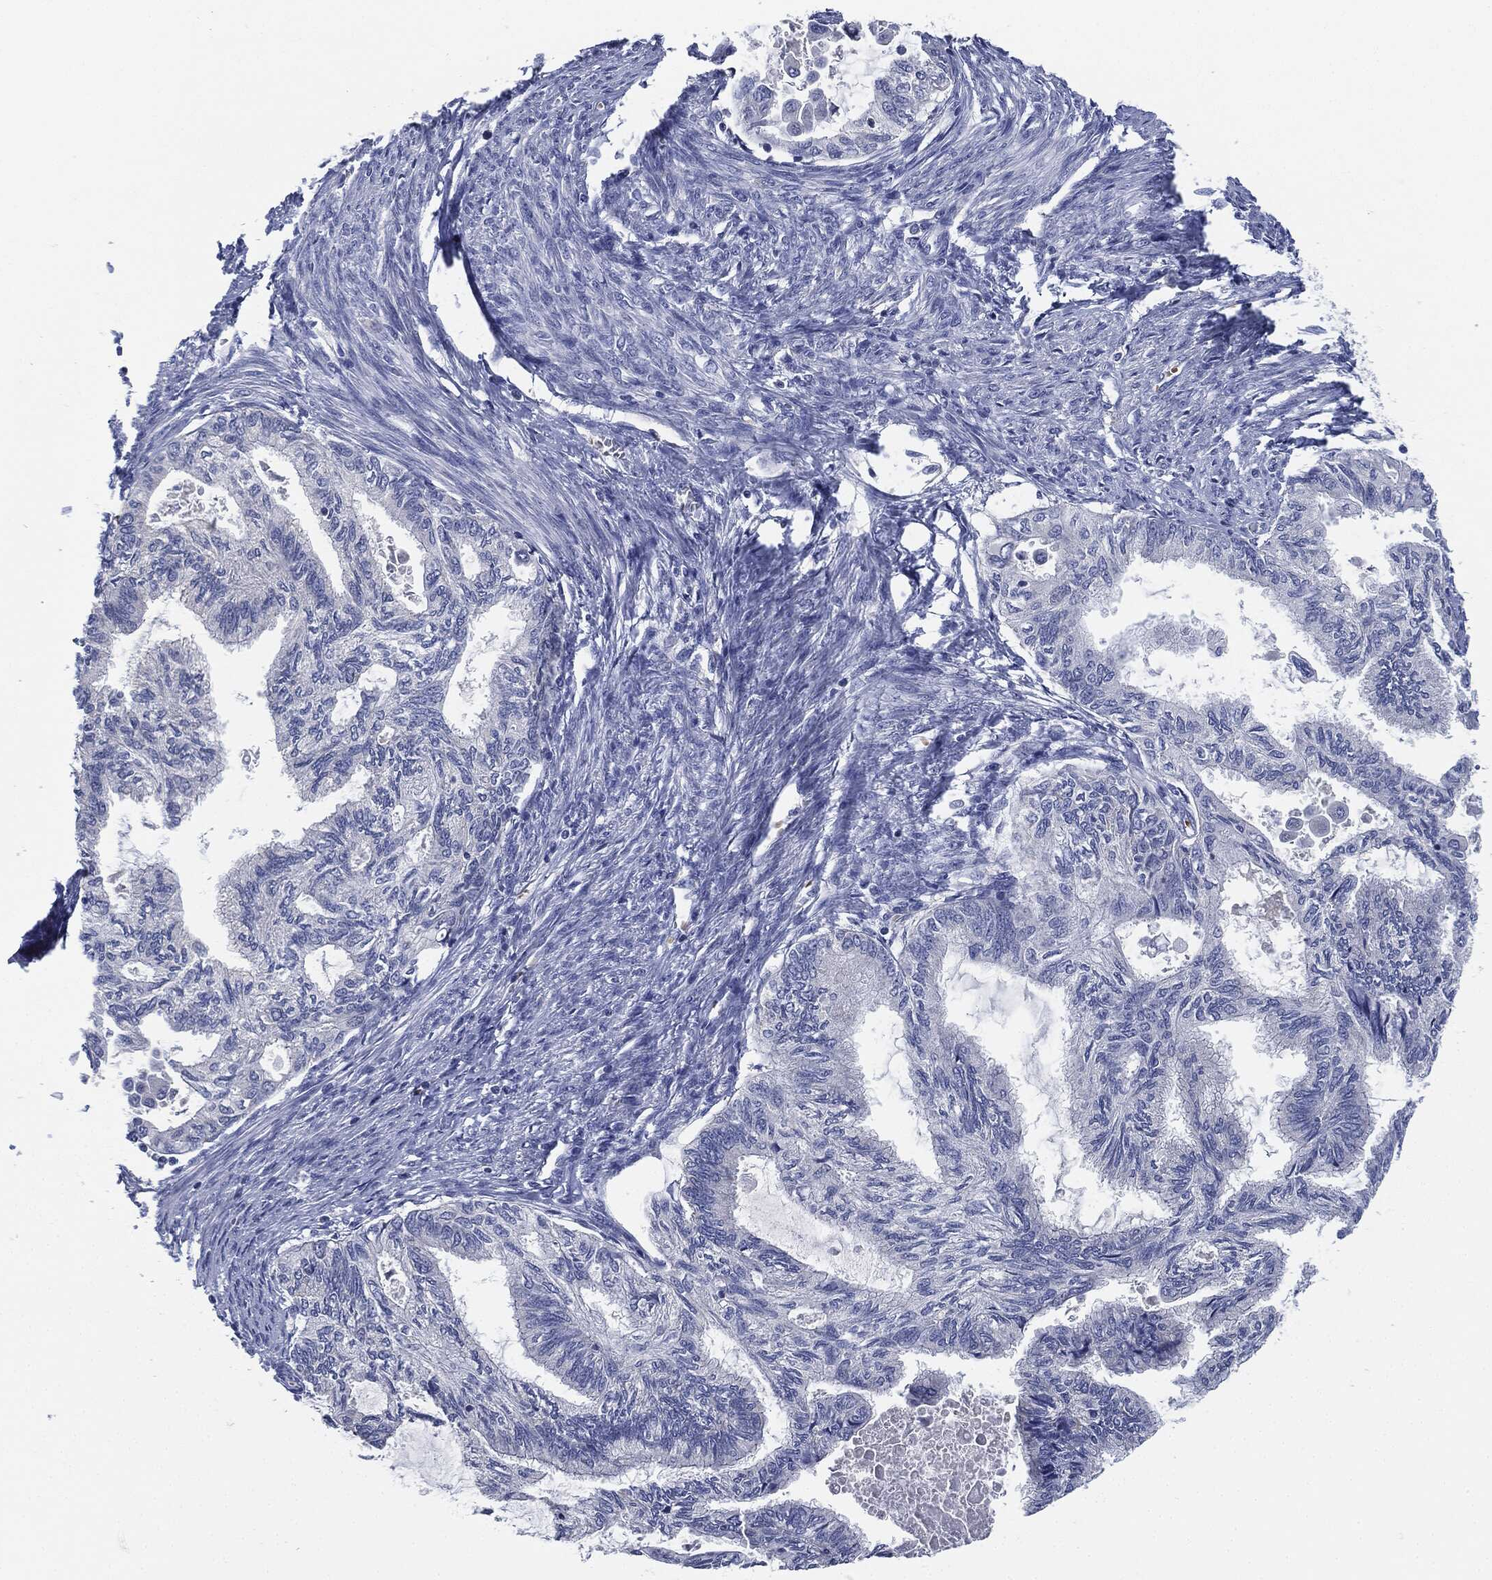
{"staining": {"intensity": "negative", "quantity": "none", "location": "none"}, "tissue": "endometrial cancer", "cell_type": "Tumor cells", "image_type": "cancer", "snomed": [{"axis": "morphology", "description": "Adenocarcinoma, NOS"}, {"axis": "topography", "description": "Endometrium"}], "caption": "Immunohistochemical staining of human endometrial cancer (adenocarcinoma) displays no significant expression in tumor cells.", "gene": "SIGLEC9", "patient": {"sex": "female", "age": 86}}